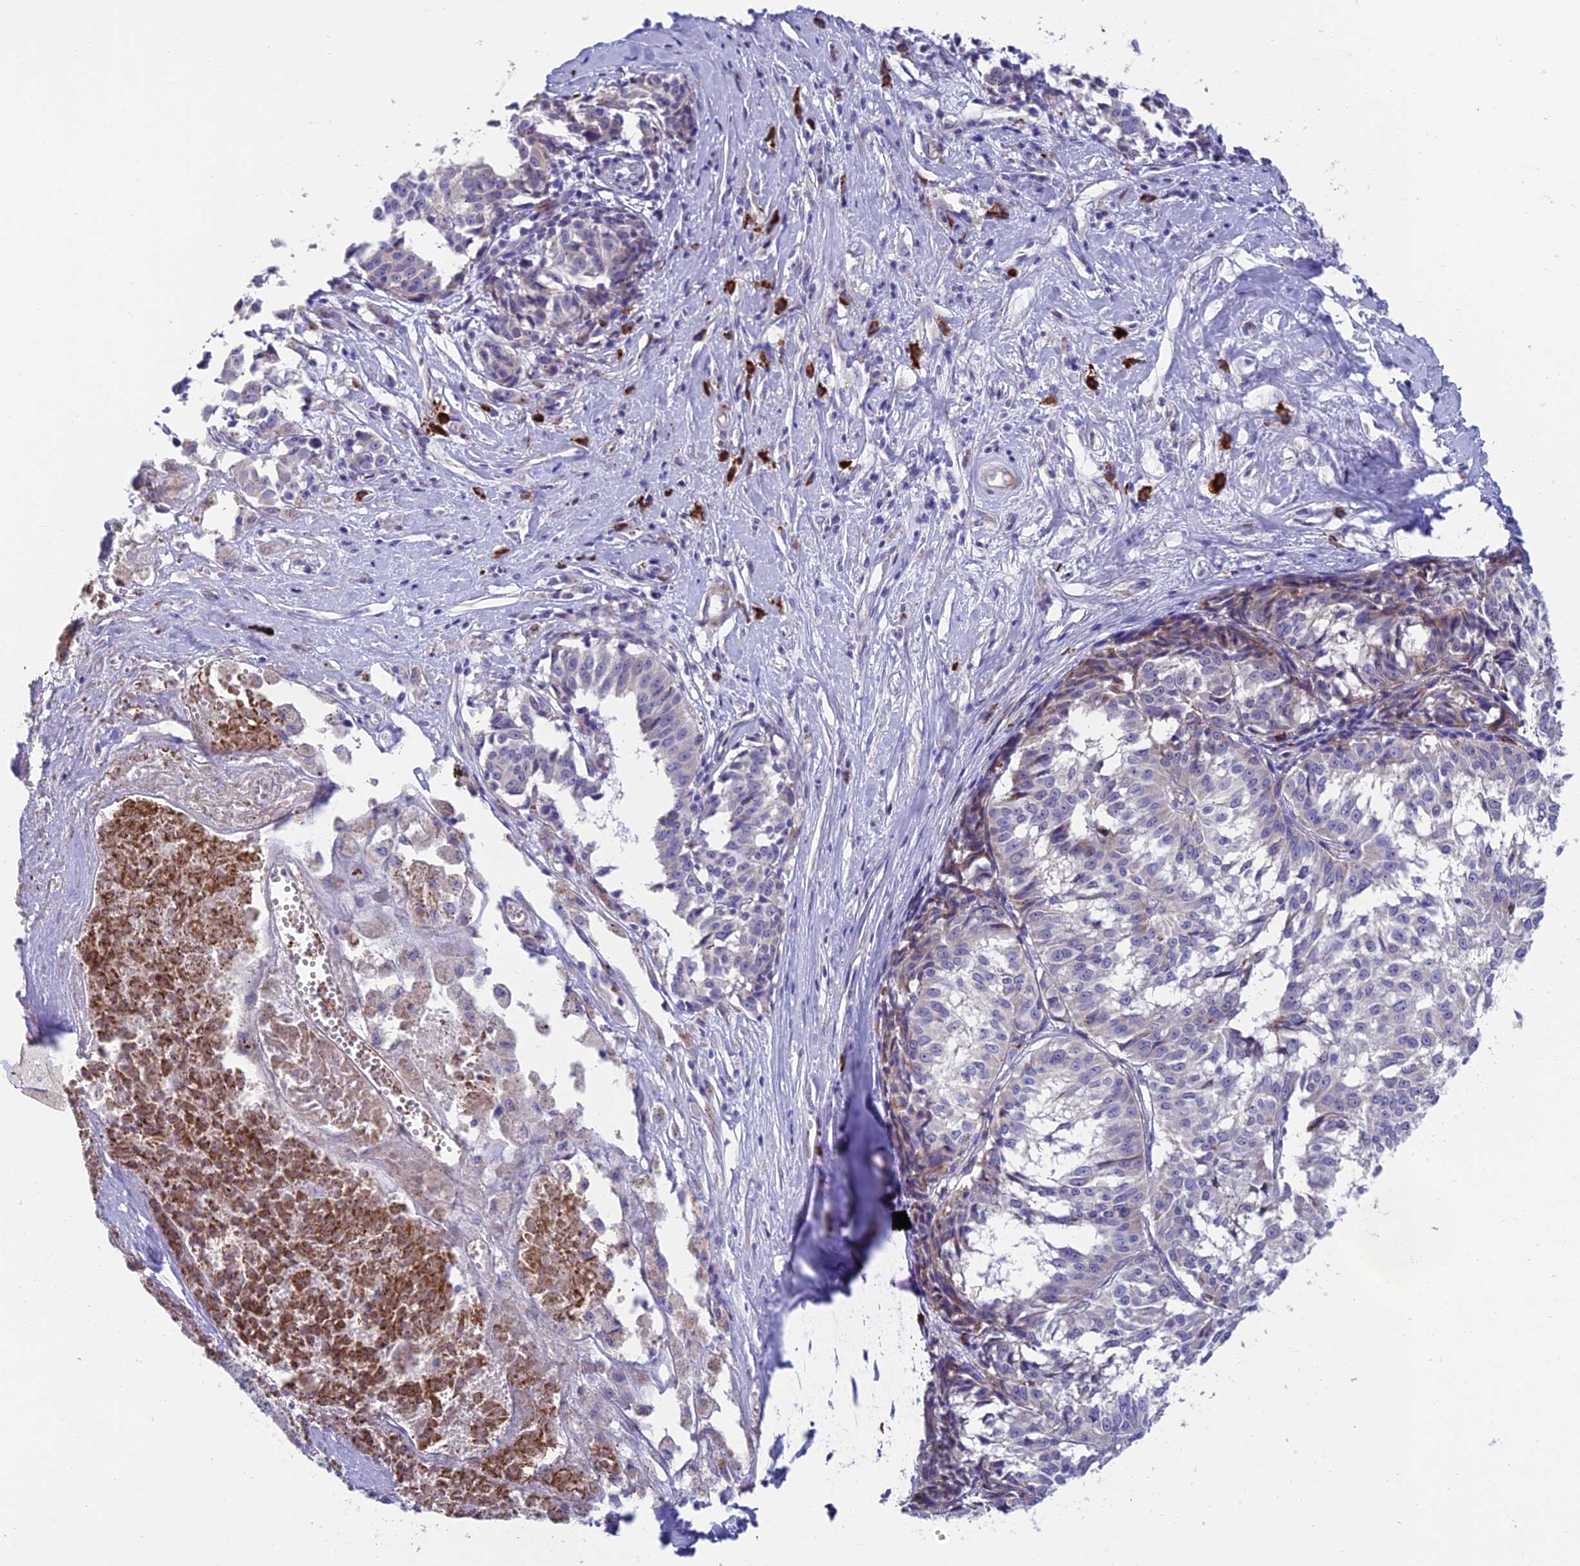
{"staining": {"intensity": "negative", "quantity": "none", "location": "none"}, "tissue": "melanoma", "cell_type": "Tumor cells", "image_type": "cancer", "snomed": [{"axis": "morphology", "description": "Malignant melanoma, NOS"}, {"axis": "topography", "description": "Skin"}], "caption": "Tumor cells show no significant protein positivity in melanoma. Brightfield microscopy of IHC stained with DAB (brown) and hematoxylin (blue), captured at high magnification.", "gene": "MACIR", "patient": {"sex": "female", "age": 72}}